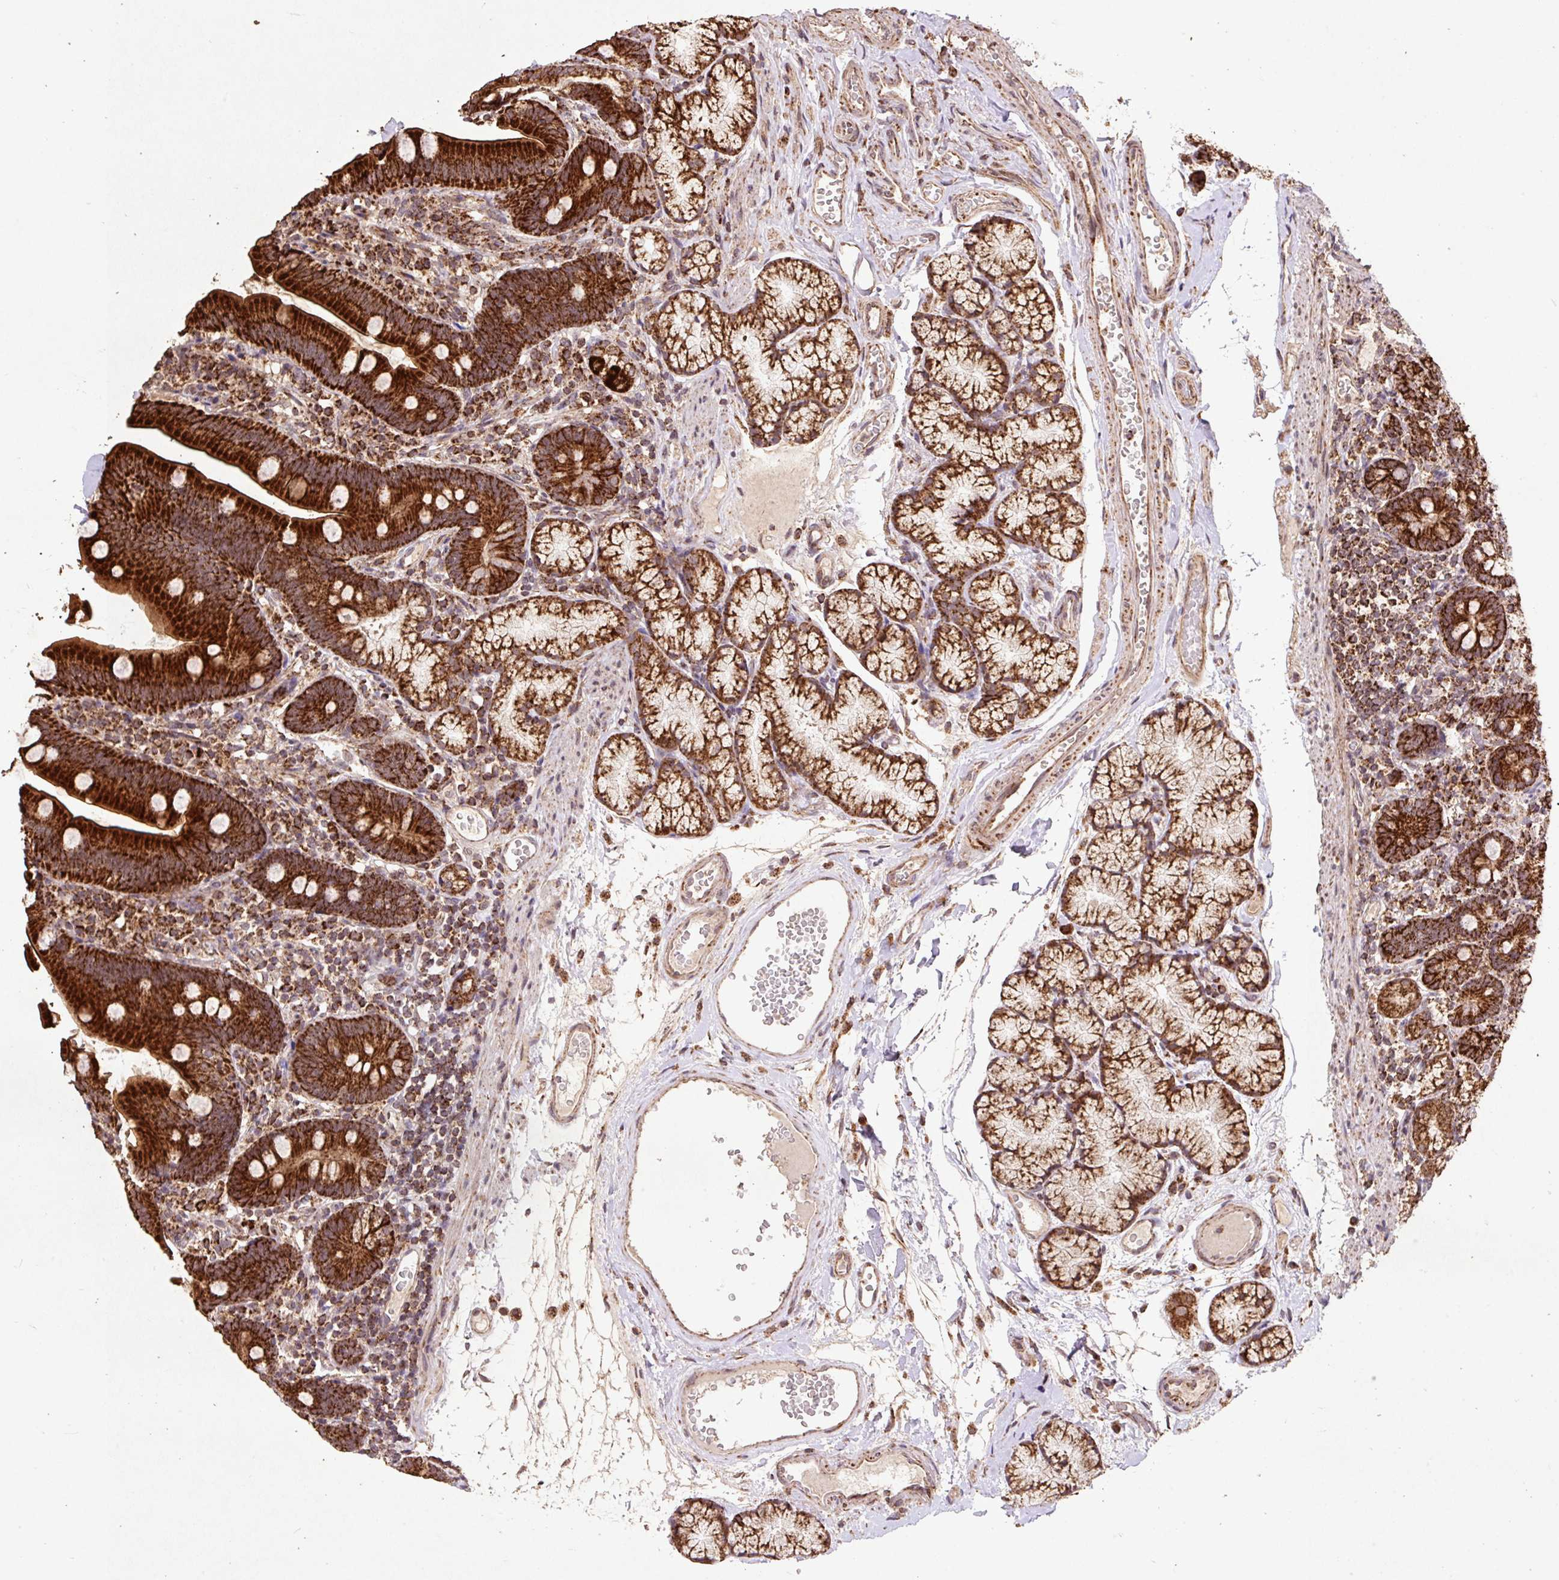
{"staining": {"intensity": "strong", "quantity": ">75%", "location": "cytoplasmic/membranous"}, "tissue": "duodenum", "cell_type": "Glandular cells", "image_type": "normal", "snomed": [{"axis": "morphology", "description": "Normal tissue, NOS"}, {"axis": "topography", "description": "Duodenum"}], "caption": "IHC (DAB (3,3'-diaminobenzidine)) staining of normal human duodenum demonstrates strong cytoplasmic/membranous protein expression in approximately >75% of glandular cells. The staining is performed using DAB (3,3'-diaminobenzidine) brown chromogen to label protein expression. The nuclei are counter-stained blue using hematoxylin.", "gene": "ATP5F1A", "patient": {"sex": "female", "age": 67}}